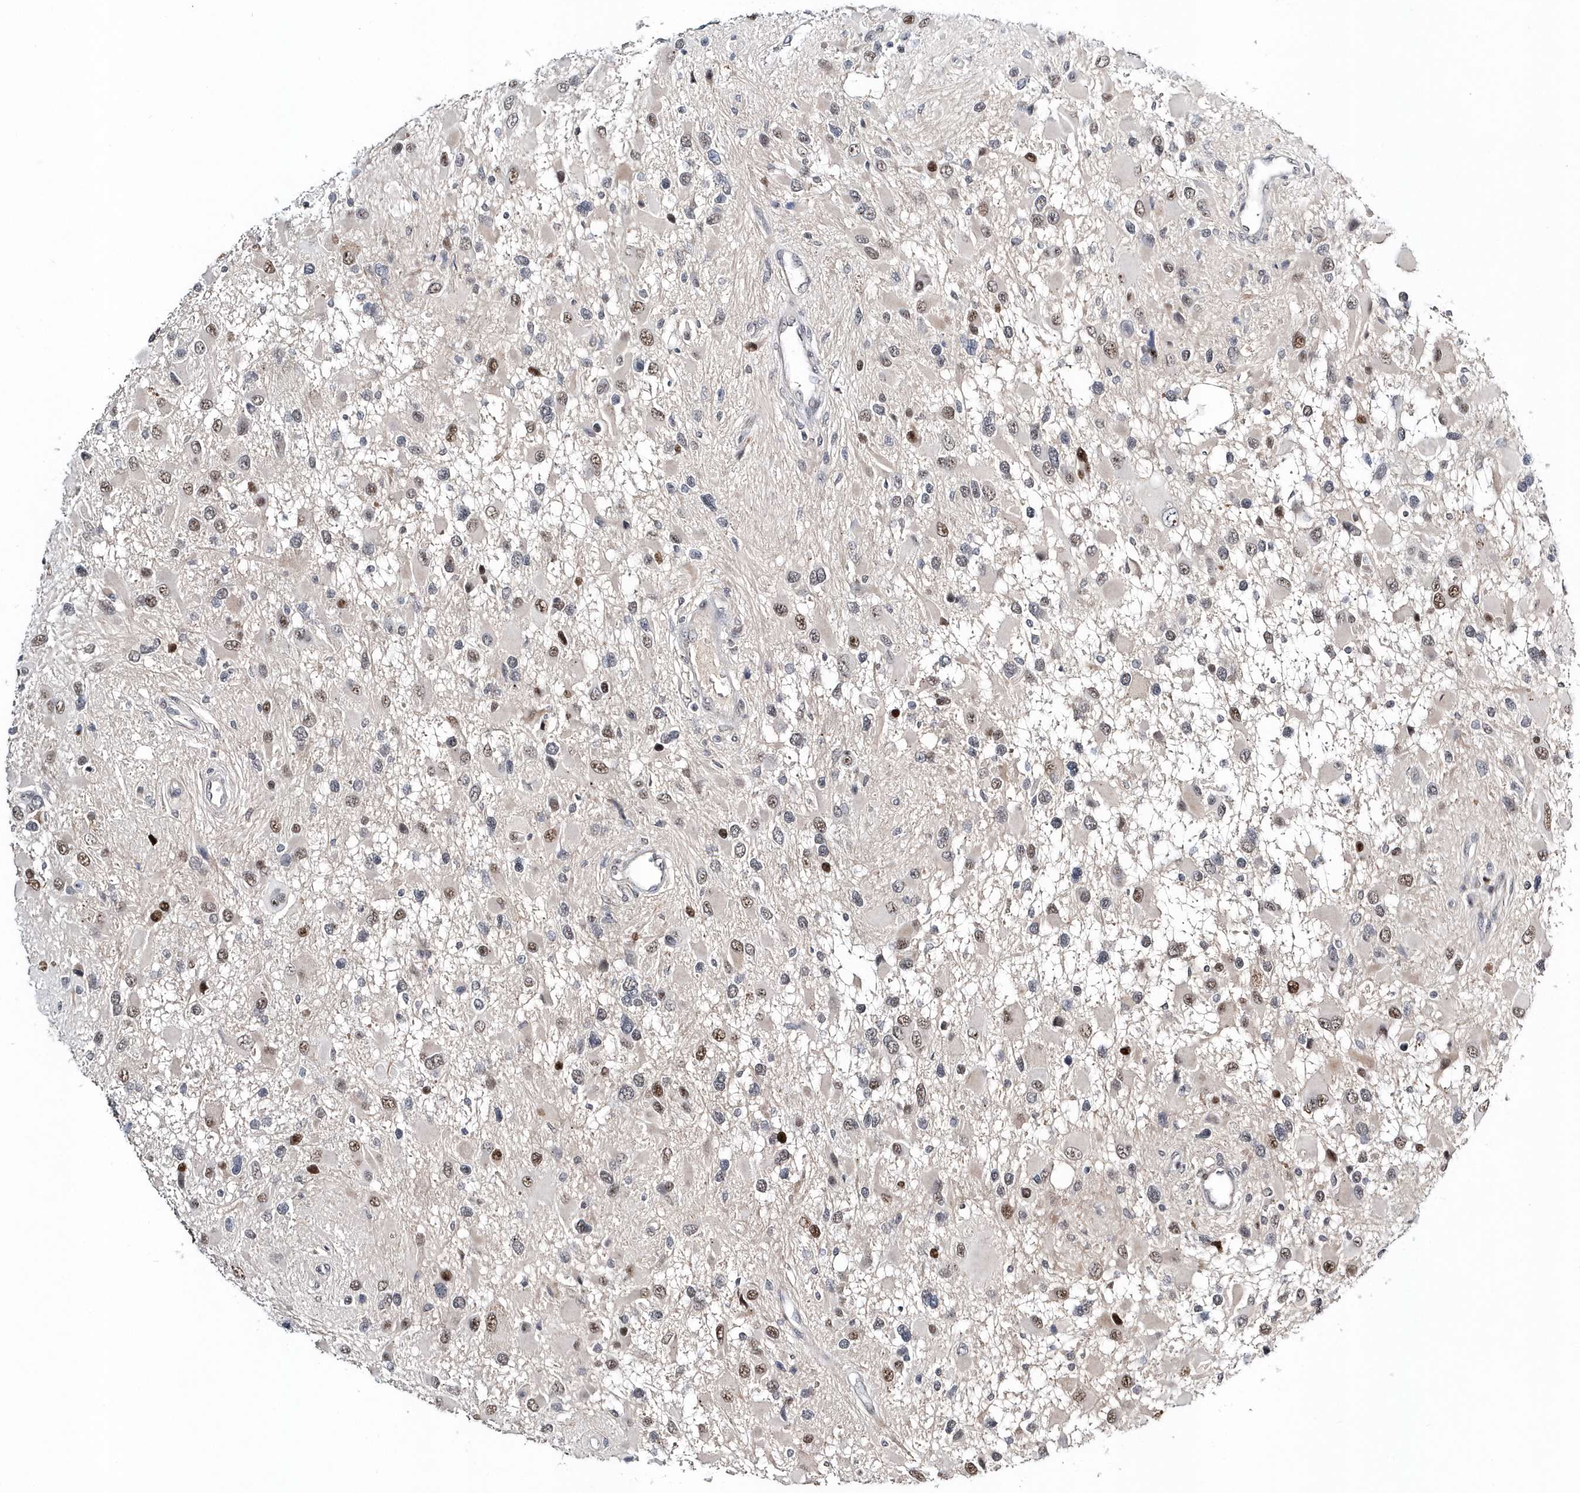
{"staining": {"intensity": "moderate", "quantity": "25%-75%", "location": "nuclear"}, "tissue": "glioma", "cell_type": "Tumor cells", "image_type": "cancer", "snomed": [{"axis": "morphology", "description": "Glioma, malignant, High grade"}, {"axis": "topography", "description": "Brain"}], "caption": "A histopathology image showing moderate nuclear expression in approximately 25%-75% of tumor cells in glioma, as visualized by brown immunohistochemical staining.", "gene": "ASCL4", "patient": {"sex": "male", "age": 53}}